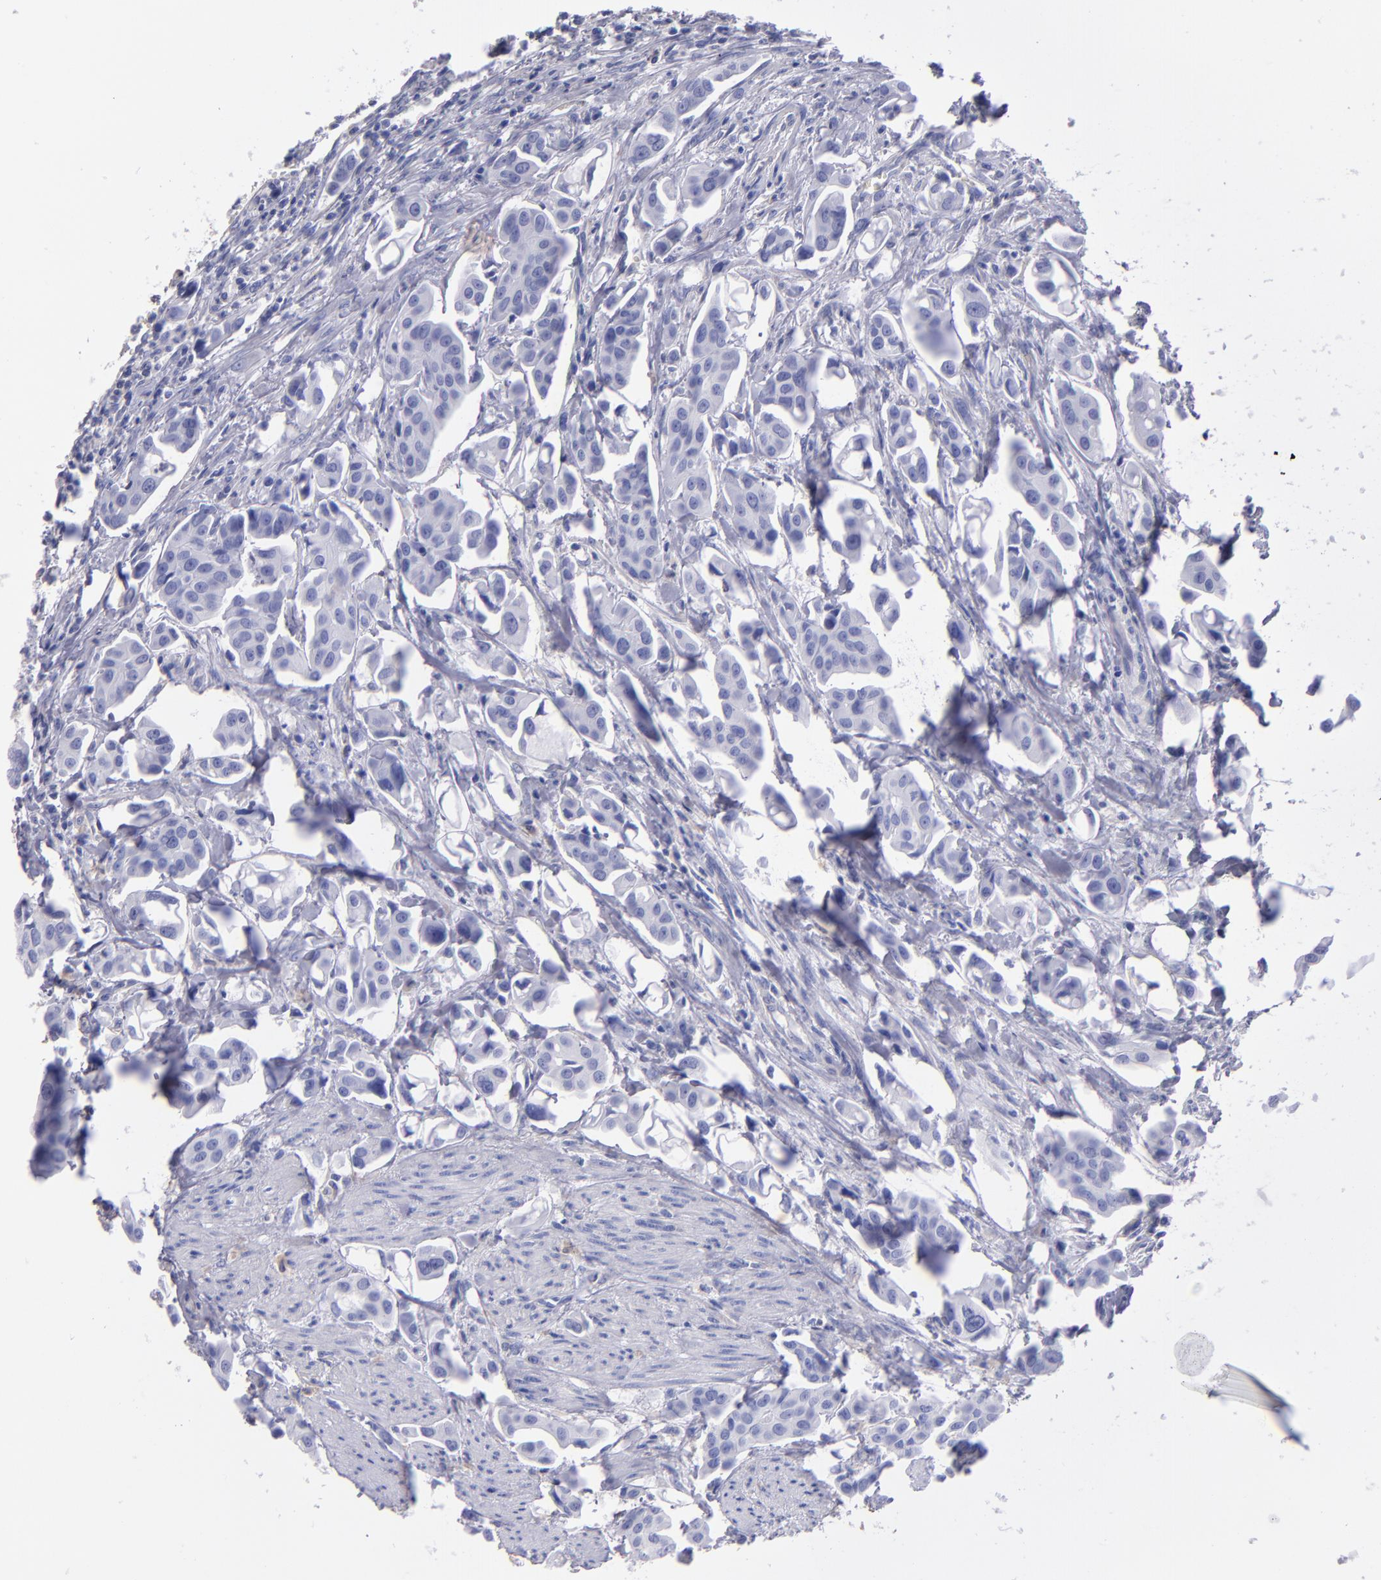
{"staining": {"intensity": "negative", "quantity": "none", "location": "none"}, "tissue": "urothelial cancer", "cell_type": "Tumor cells", "image_type": "cancer", "snomed": [{"axis": "morphology", "description": "Urothelial carcinoma, High grade"}, {"axis": "topography", "description": "Urinary bladder"}], "caption": "IHC of urothelial carcinoma (high-grade) demonstrates no positivity in tumor cells. (DAB IHC, high magnification).", "gene": "TG", "patient": {"sex": "male", "age": 66}}